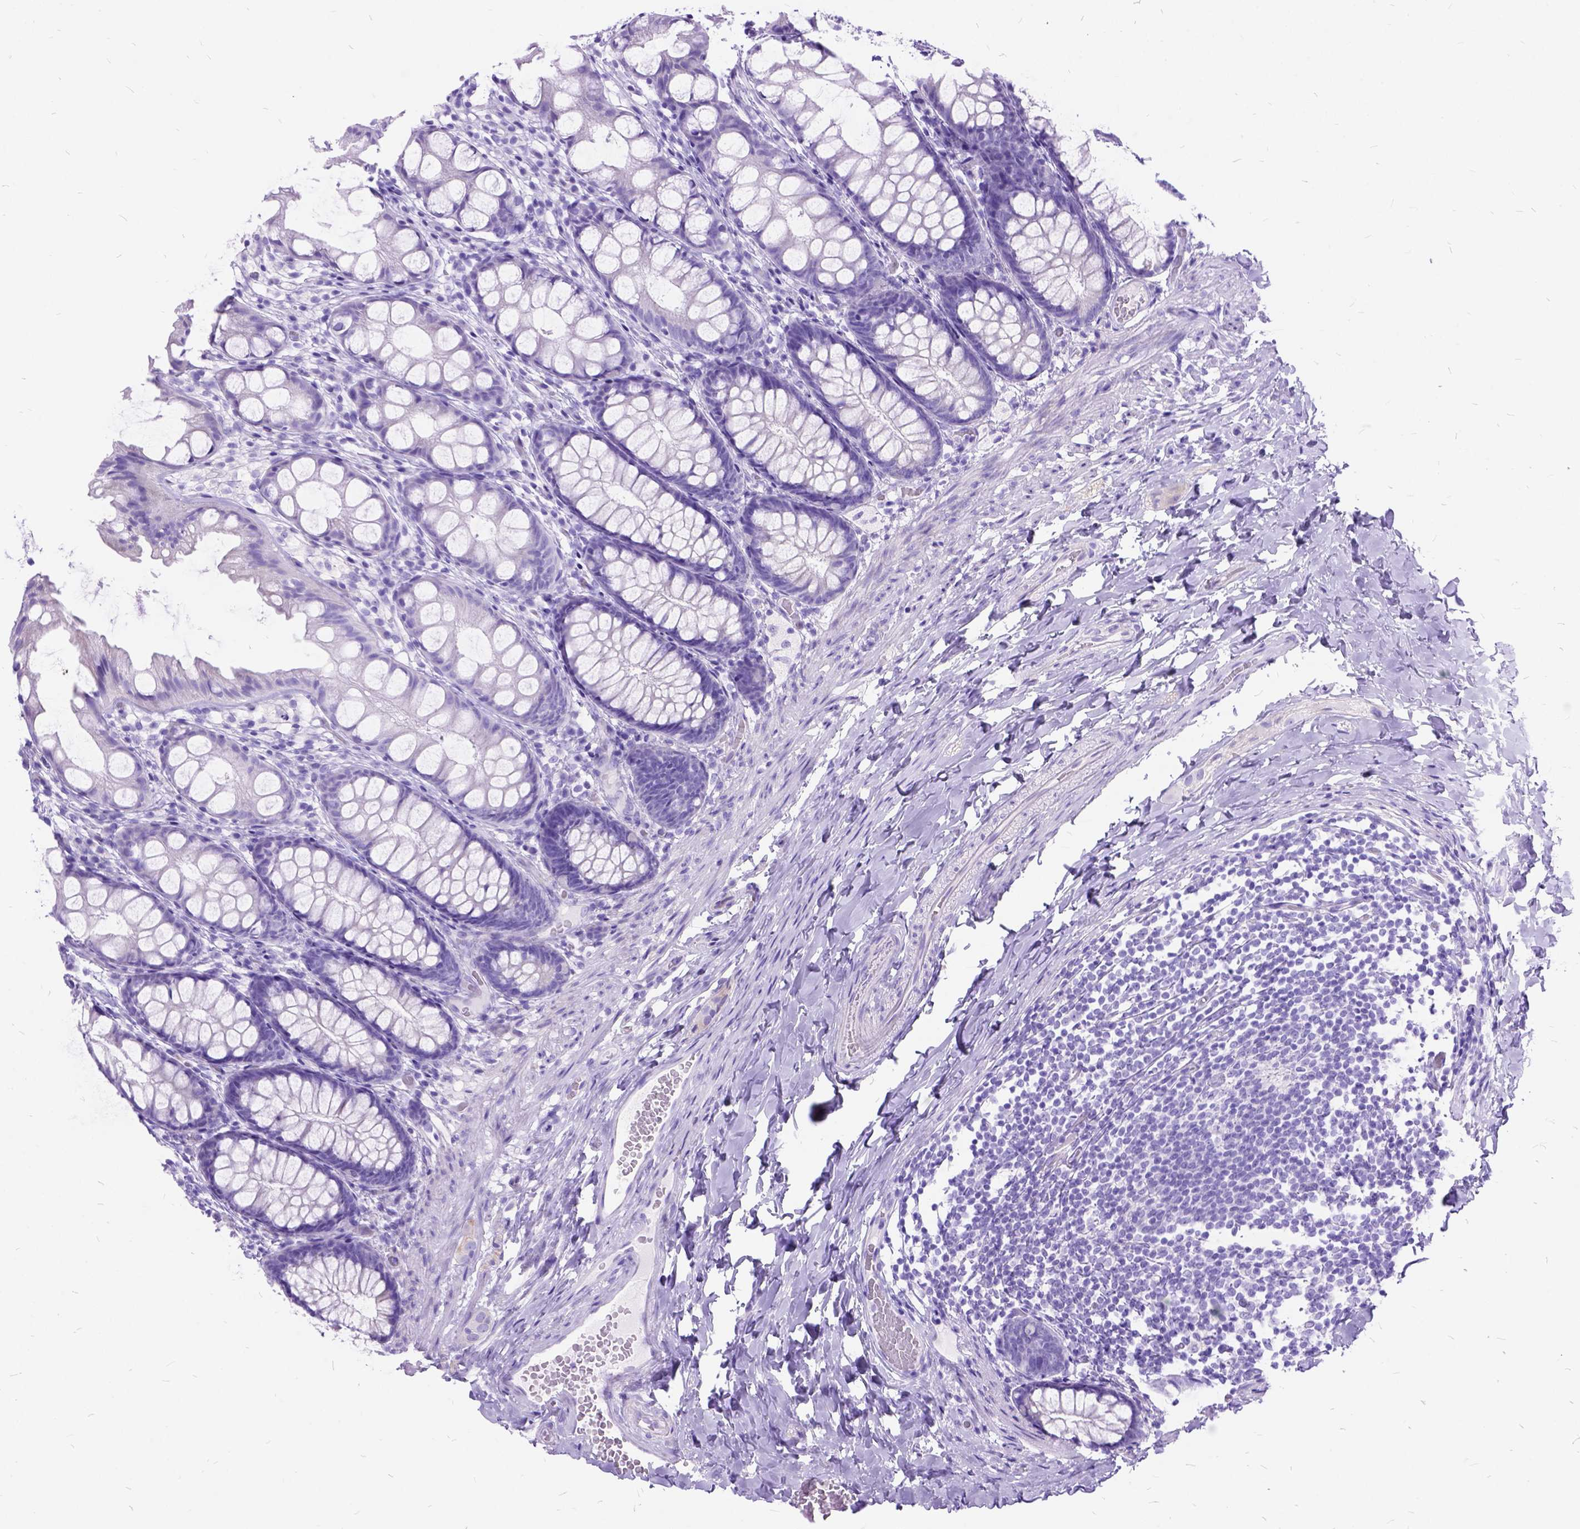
{"staining": {"intensity": "negative", "quantity": "none", "location": "none"}, "tissue": "colon", "cell_type": "Endothelial cells", "image_type": "normal", "snomed": [{"axis": "morphology", "description": "Normal tissue, NOS"}, {"axis": "topography", "description": "Colon"}], "caption": "Benign colon was stained to show a protein in brown. There is no significant staining in endothelial cells.", "gene": "DNAH2", "patient": {"sex": "male", "age": 47}}